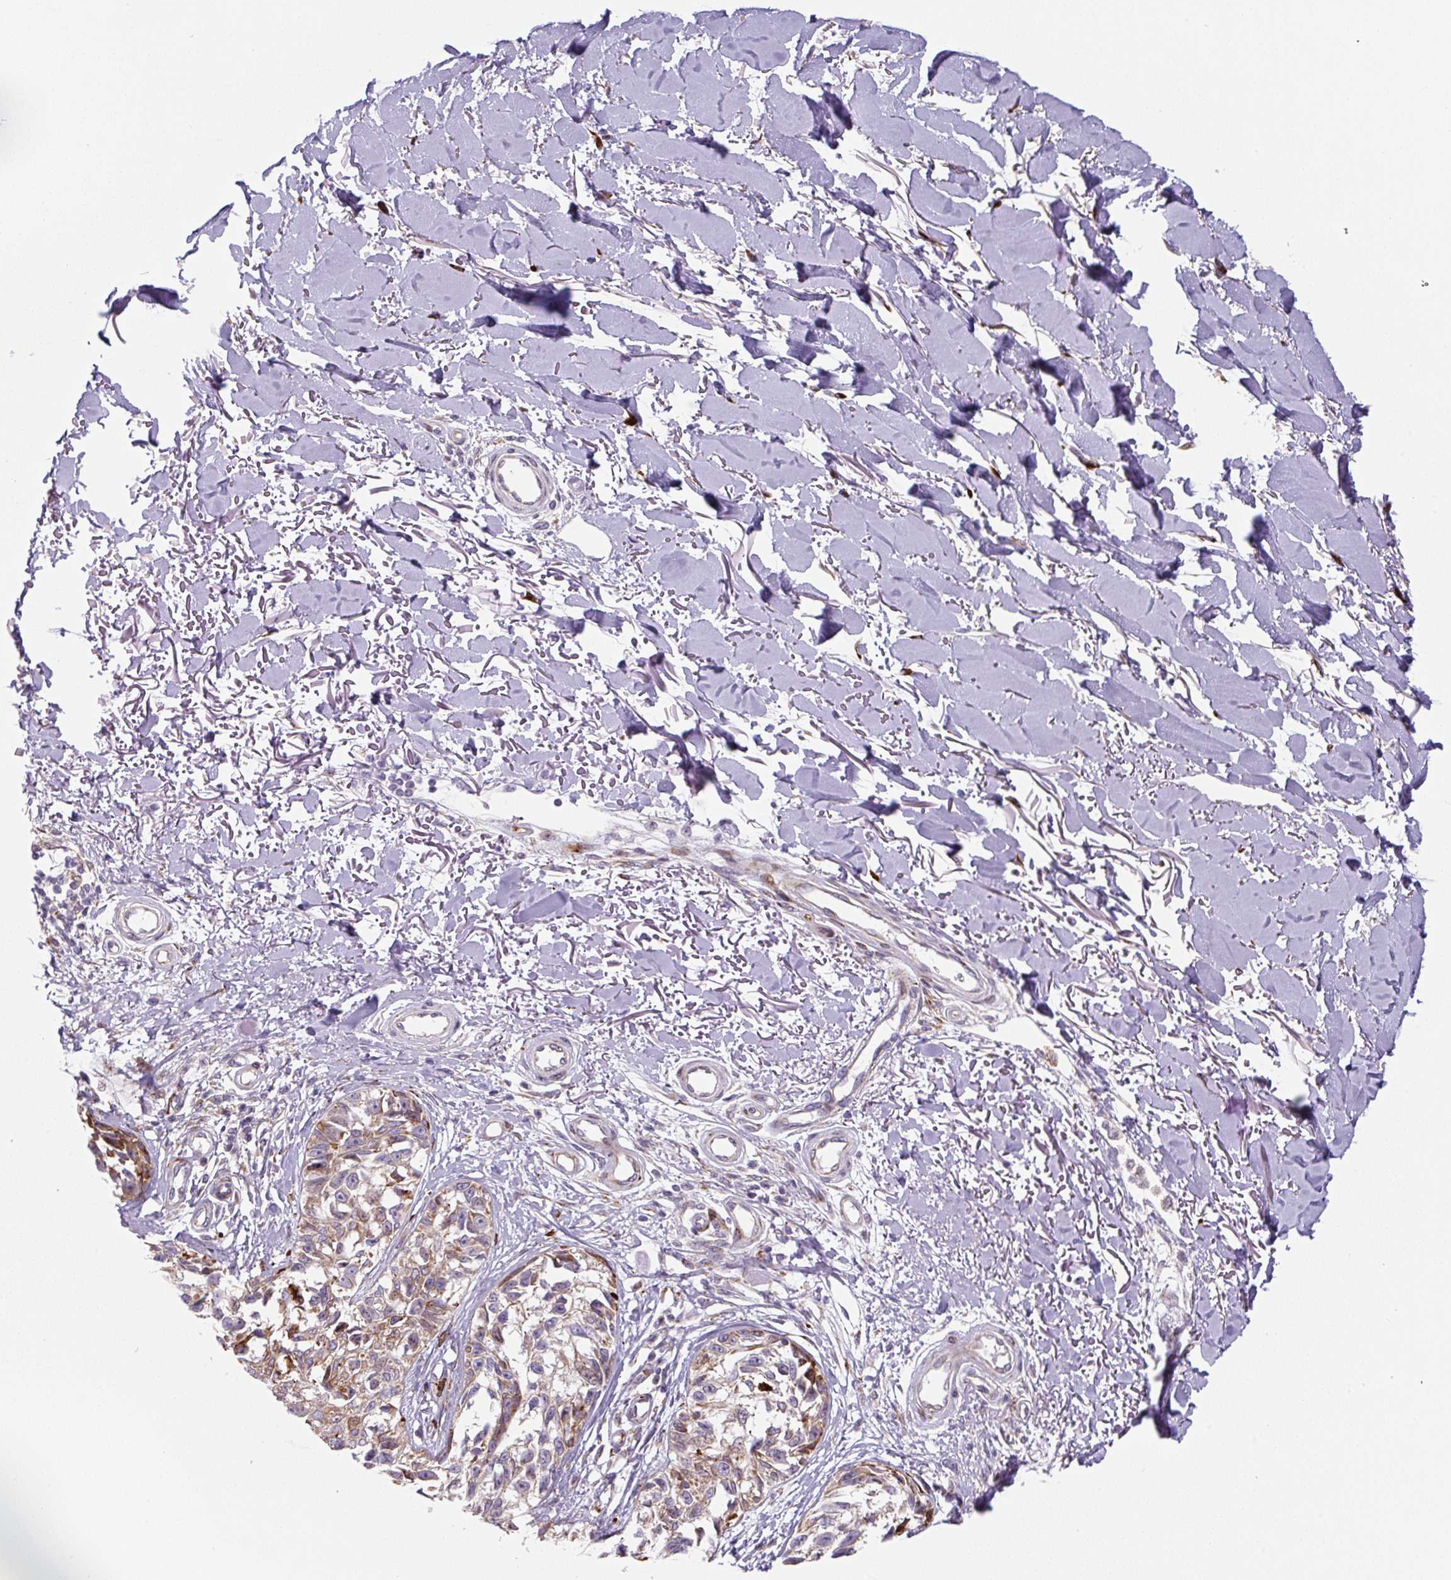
{"staining": {"intensity": "weak", "quantity": "25%-75%", "location": "cytoplasmic/membranous"}, "tissue": "melanoma", "cell_type": "Tumor cells", "image_type": "cancer", "snomed": [{"axis": "morphology", "description": "Malignant melanoma, NOS"}, {"axis": "topography", "description": "Skin"}], "caption": "Weak cytoplasmic/membranous expression is identified in about 25%-75% of tumor cells in malignant melanoma.", "gene": "DISP3", "patient": {"sex": "male", "age": 73}}